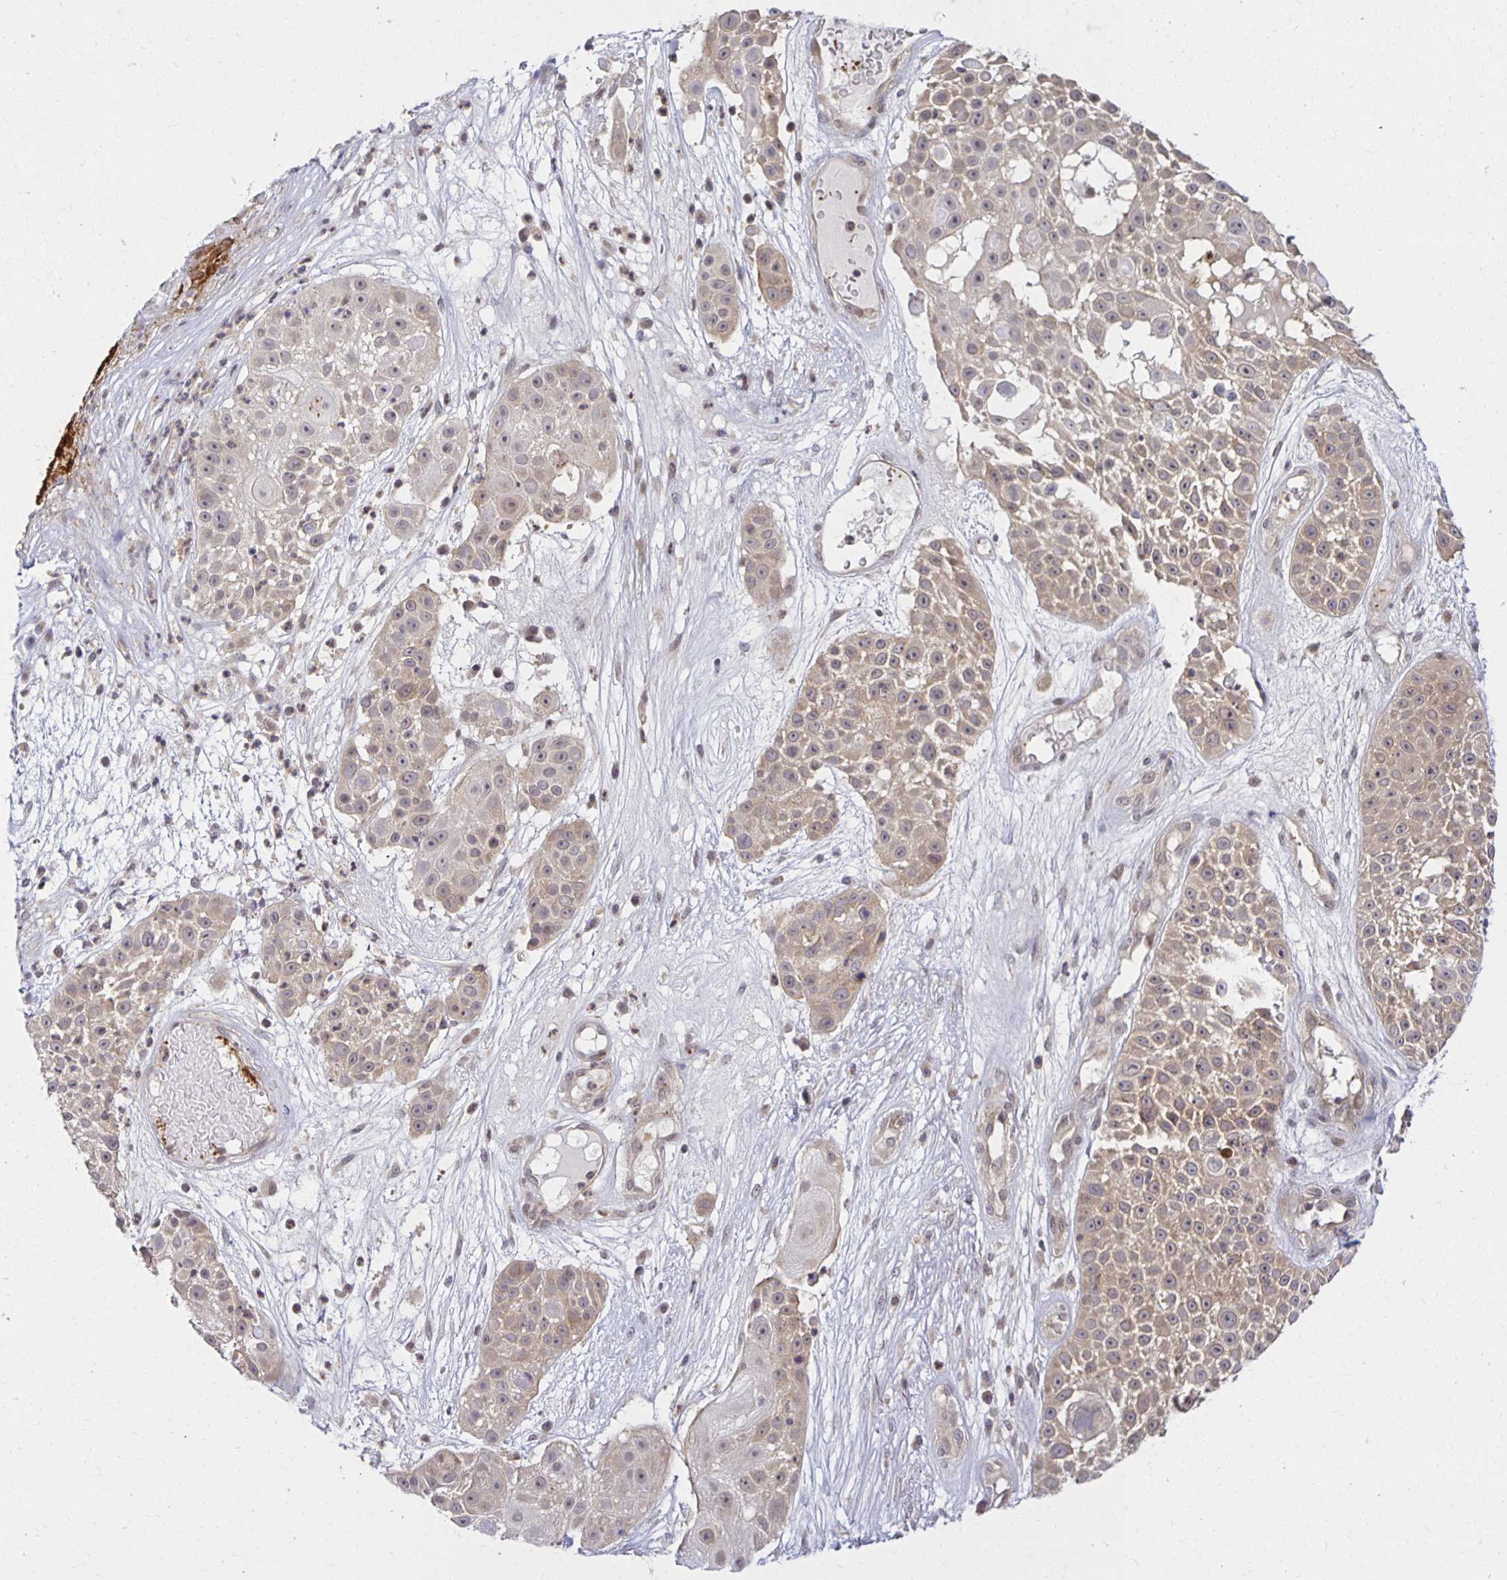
{"staining": {"intensity": "weak", "quantity": "<25%", "location": "cytoplasmic/membranous"}, "tissue": "skin cancer", "cell_type": "Tumor cells", "image_type": "cancer", "snomed": [{"axis": "morphology", "description": "Squamous cell carcinoma, NOS"}, {"axis": "topography", "description": "Skin"}], "caption": "Skin cancer (squamous cell carcinoma) stained for a protein using immunohistochemistry shows no positivity tumor cells.", "gene": "MIEN1", "patient": {"sex": "female", "age": 86}}